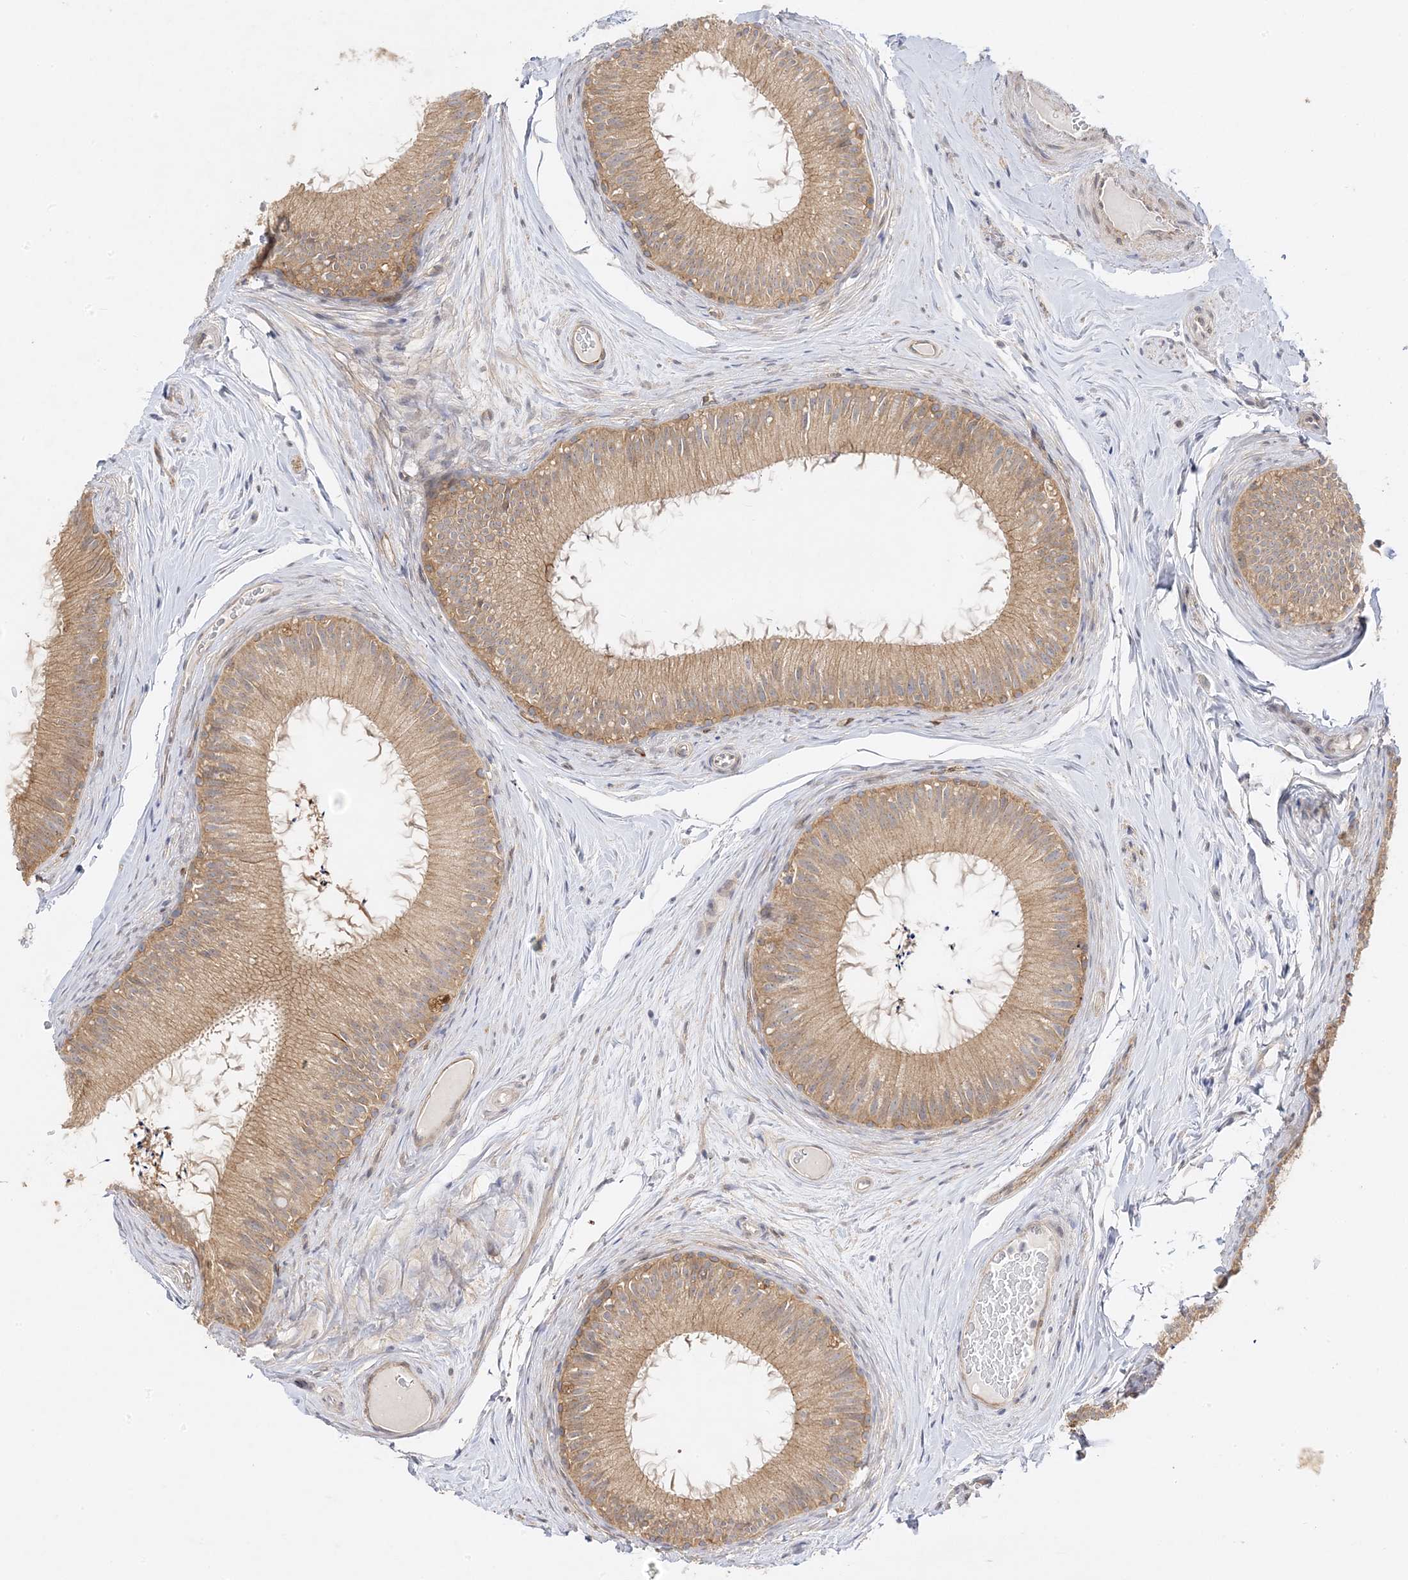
{"staining": {"intensity": "moderate", "quantity": ">75%", "location": "cytoplasmic/membranous"}, "tissue": "epididymis", "cell_type": "Glandular cells", "image_type": "normal", "snomed": [{"axis": "morphology", "description": "Normal tissue, NOS"}, {"axis": "topography", "description": "Epididymis"}], "caption": "Immunohistochemistry (IHC) (DAB) staining of normal epididymis reveals moderate cytoplasmic/membranous protein positivity in about >75% of glandular cells.", "gene": "C2CD2", "patient": {"sex": "male", "age": 50}}